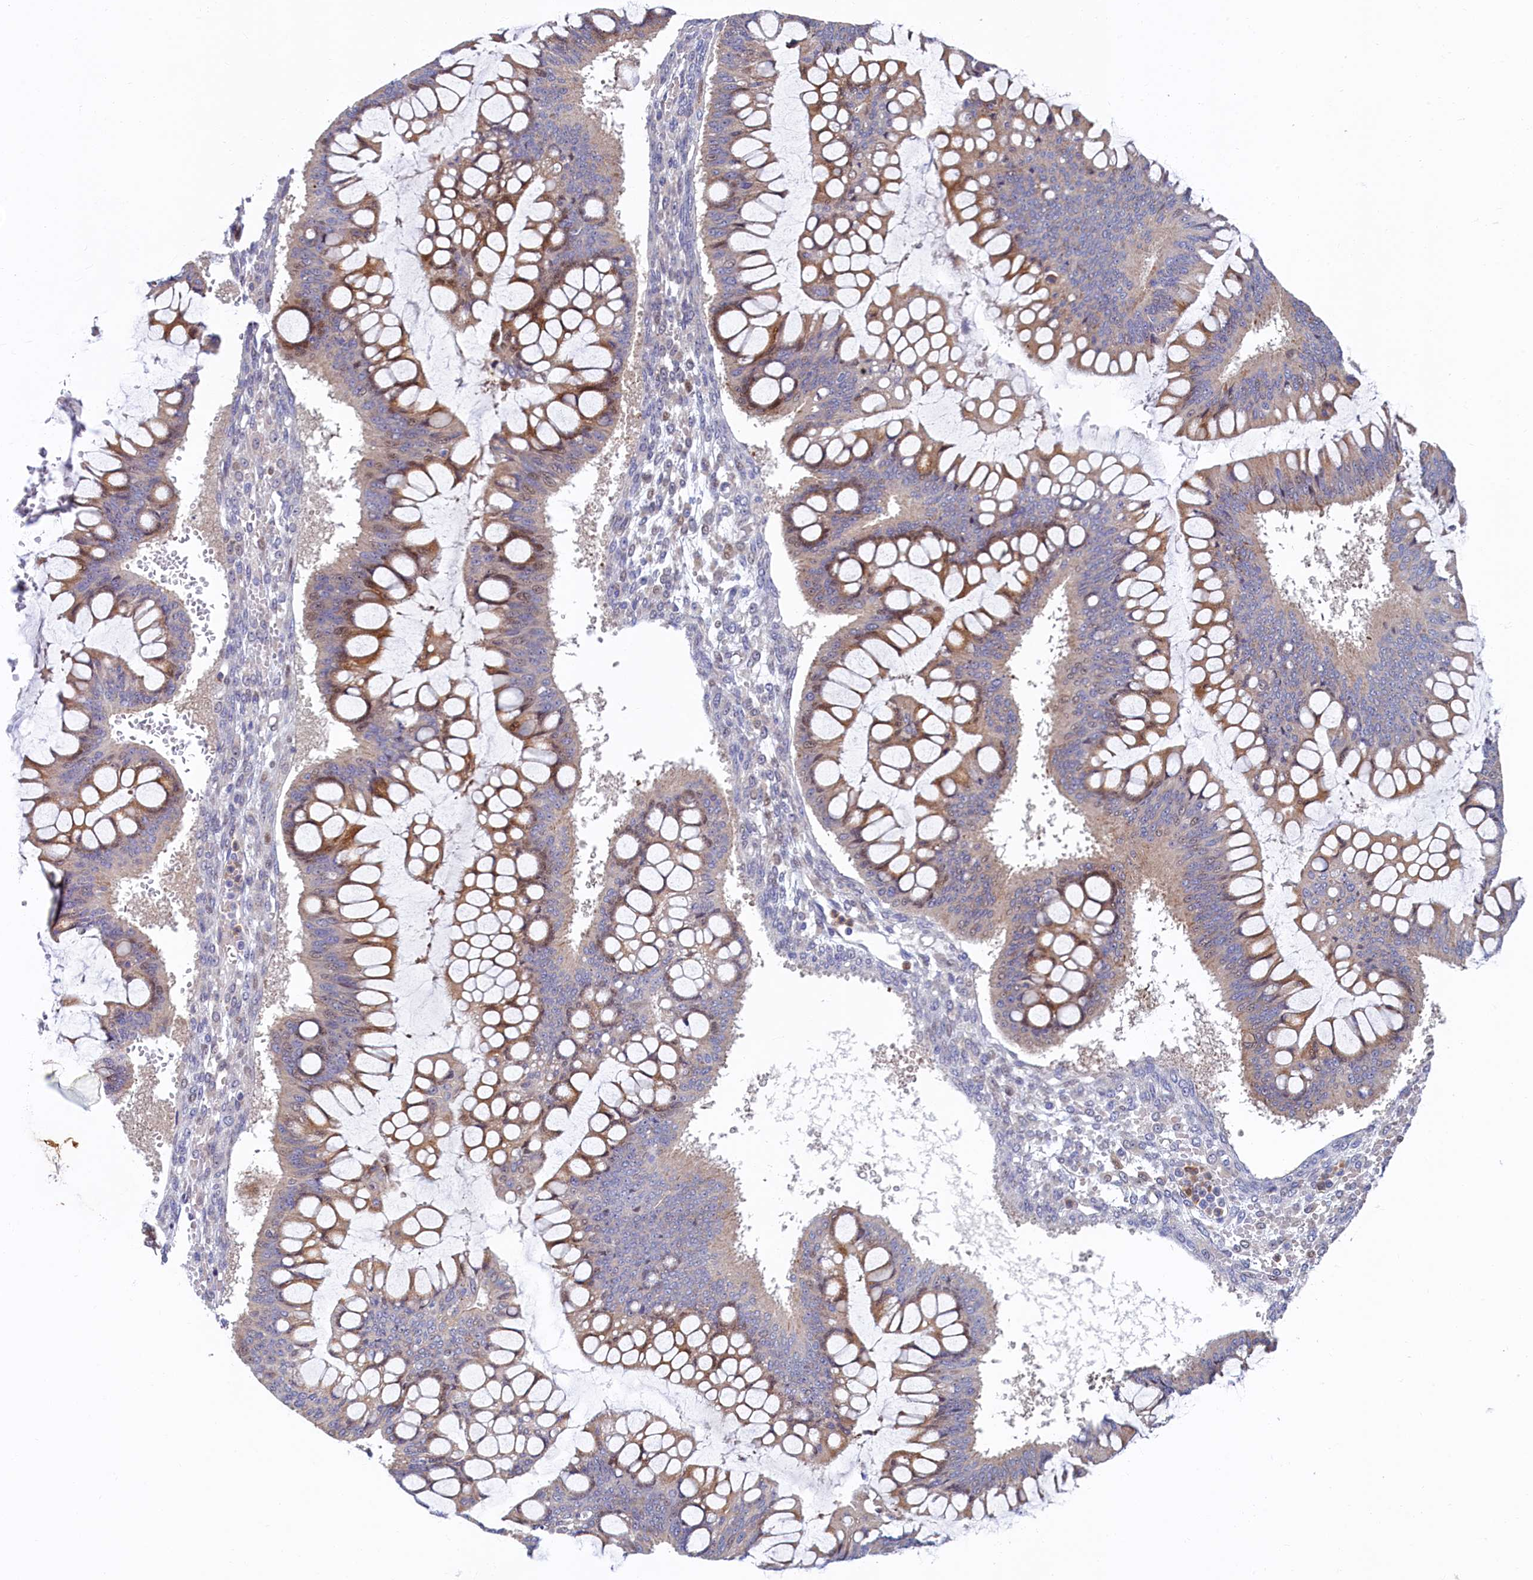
{"staining": {"intensity": "moderate", "quantity": ">75%", "location": "cytoplasmic/membranous"}, "tissue": "ovarian cancer", "cell_type": "Tumor cells", "image_type": "cancer", "snomed": [{"axis": "morphology", "description": "Cystadenocarcinoma, mucinous, NOS"}, {"axis": "topography", "description": "Ovary"}], "caption": "Ovarian cancer (mucinous cystadenocarcinoma) stained for a protein (brown) displays moderate cytoplasmic/membranous positive expression in approximately >75% of tumor cells.", "gene": "PIK3C3", "patient": {"sex": "female", "age": 73}}